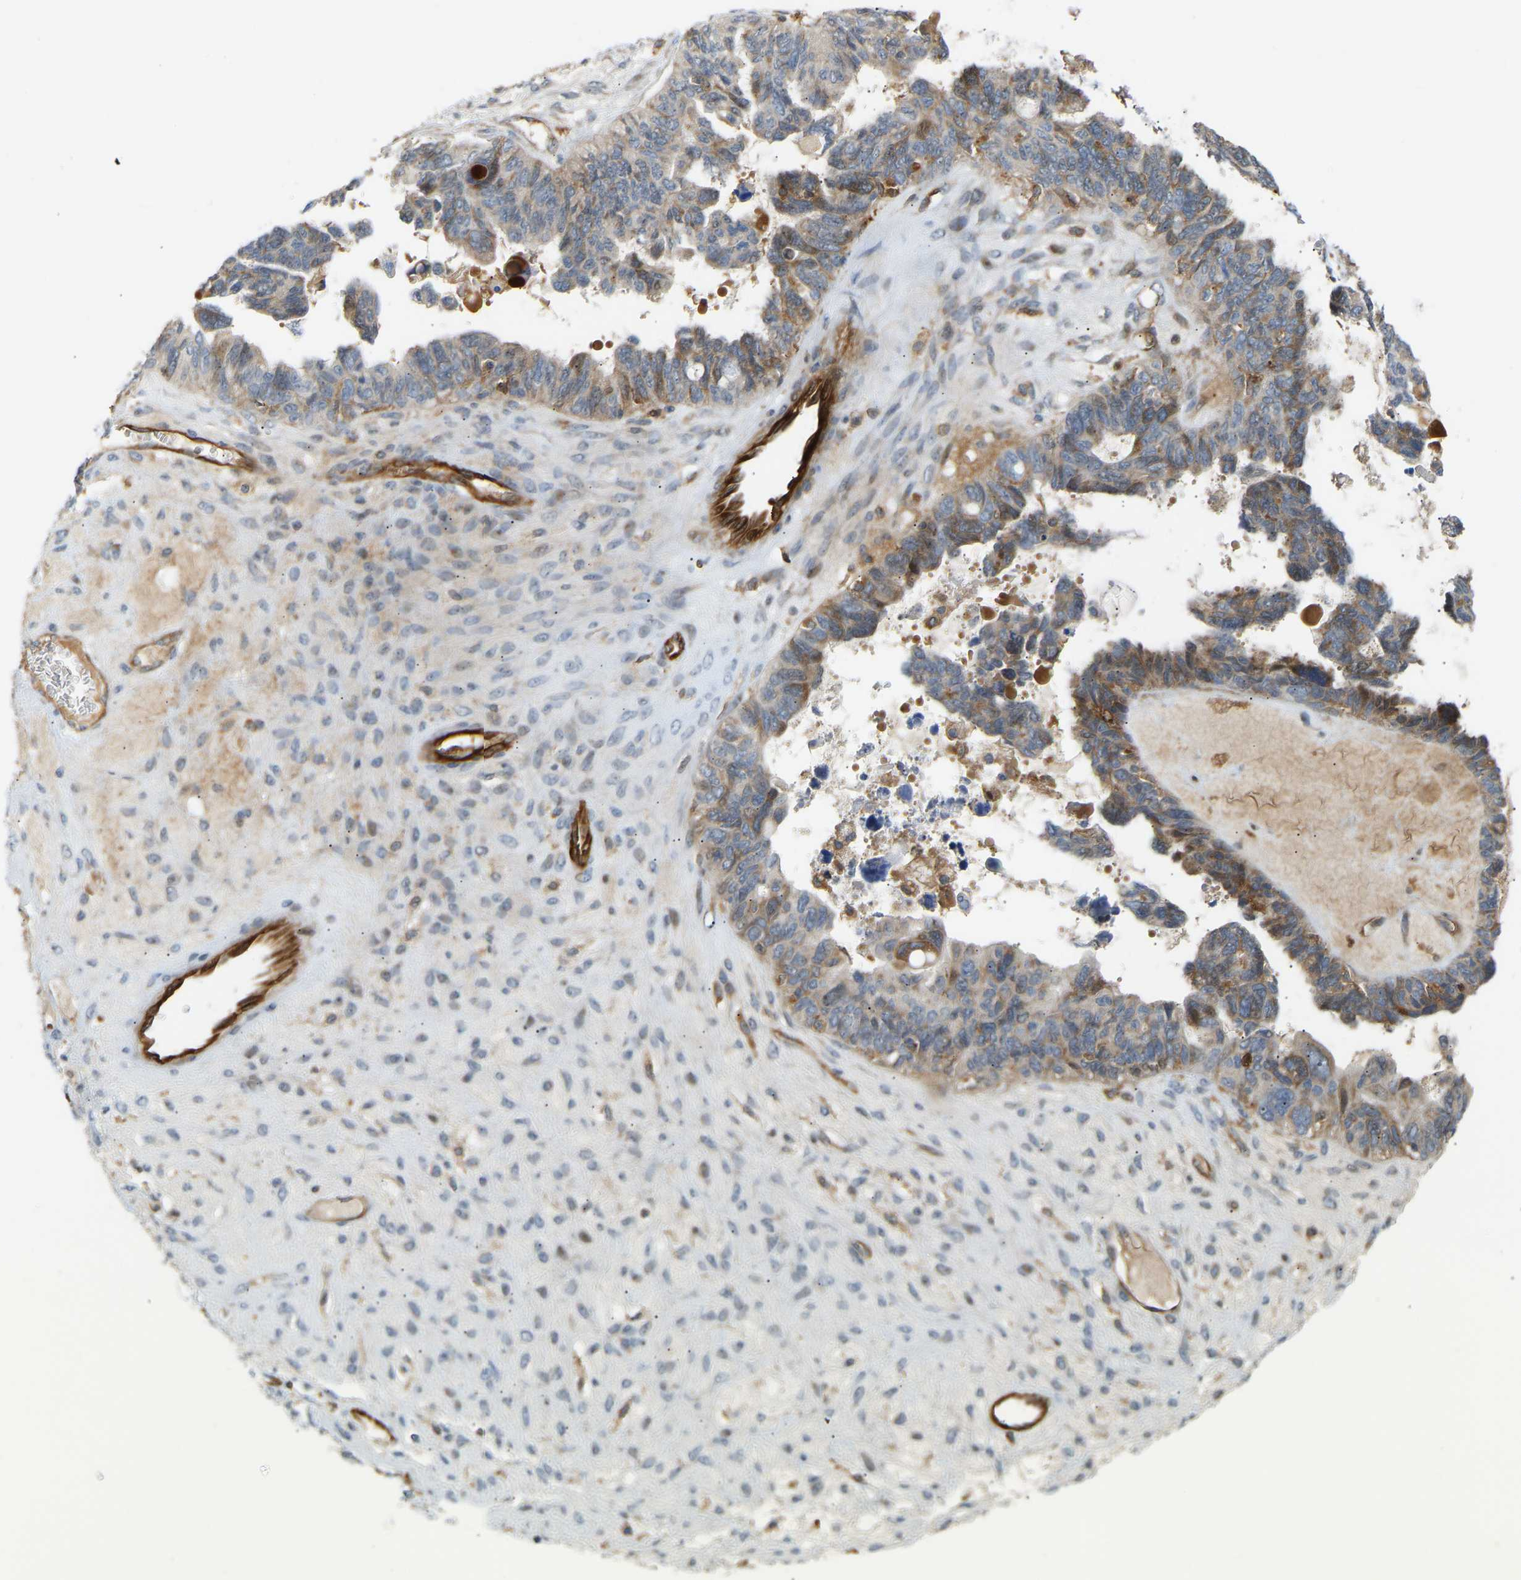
{"staining": {"intensity": "moderate", "quantity": "25%-75%", "location": "cytoplasmic/membranous"}, "tissue": "ovarian cancer", "cell_type": "Tumor cells", "image_type": "cancer", "snomed": [{"axis": "morphology", "description": "Cystadenocarcinoma, serous, NOS"}, {"axis": "topography", "description": "Ovary"}], "caption": "Protein analysis of ovarian serous cystadenocarcinoma tissue reveals moderate cytoplasmic/membranous positivity in approximately 25%-75% of tumor cells.", "gene": "PLCG2", "patient": {"sex": "female", "age": 79}}